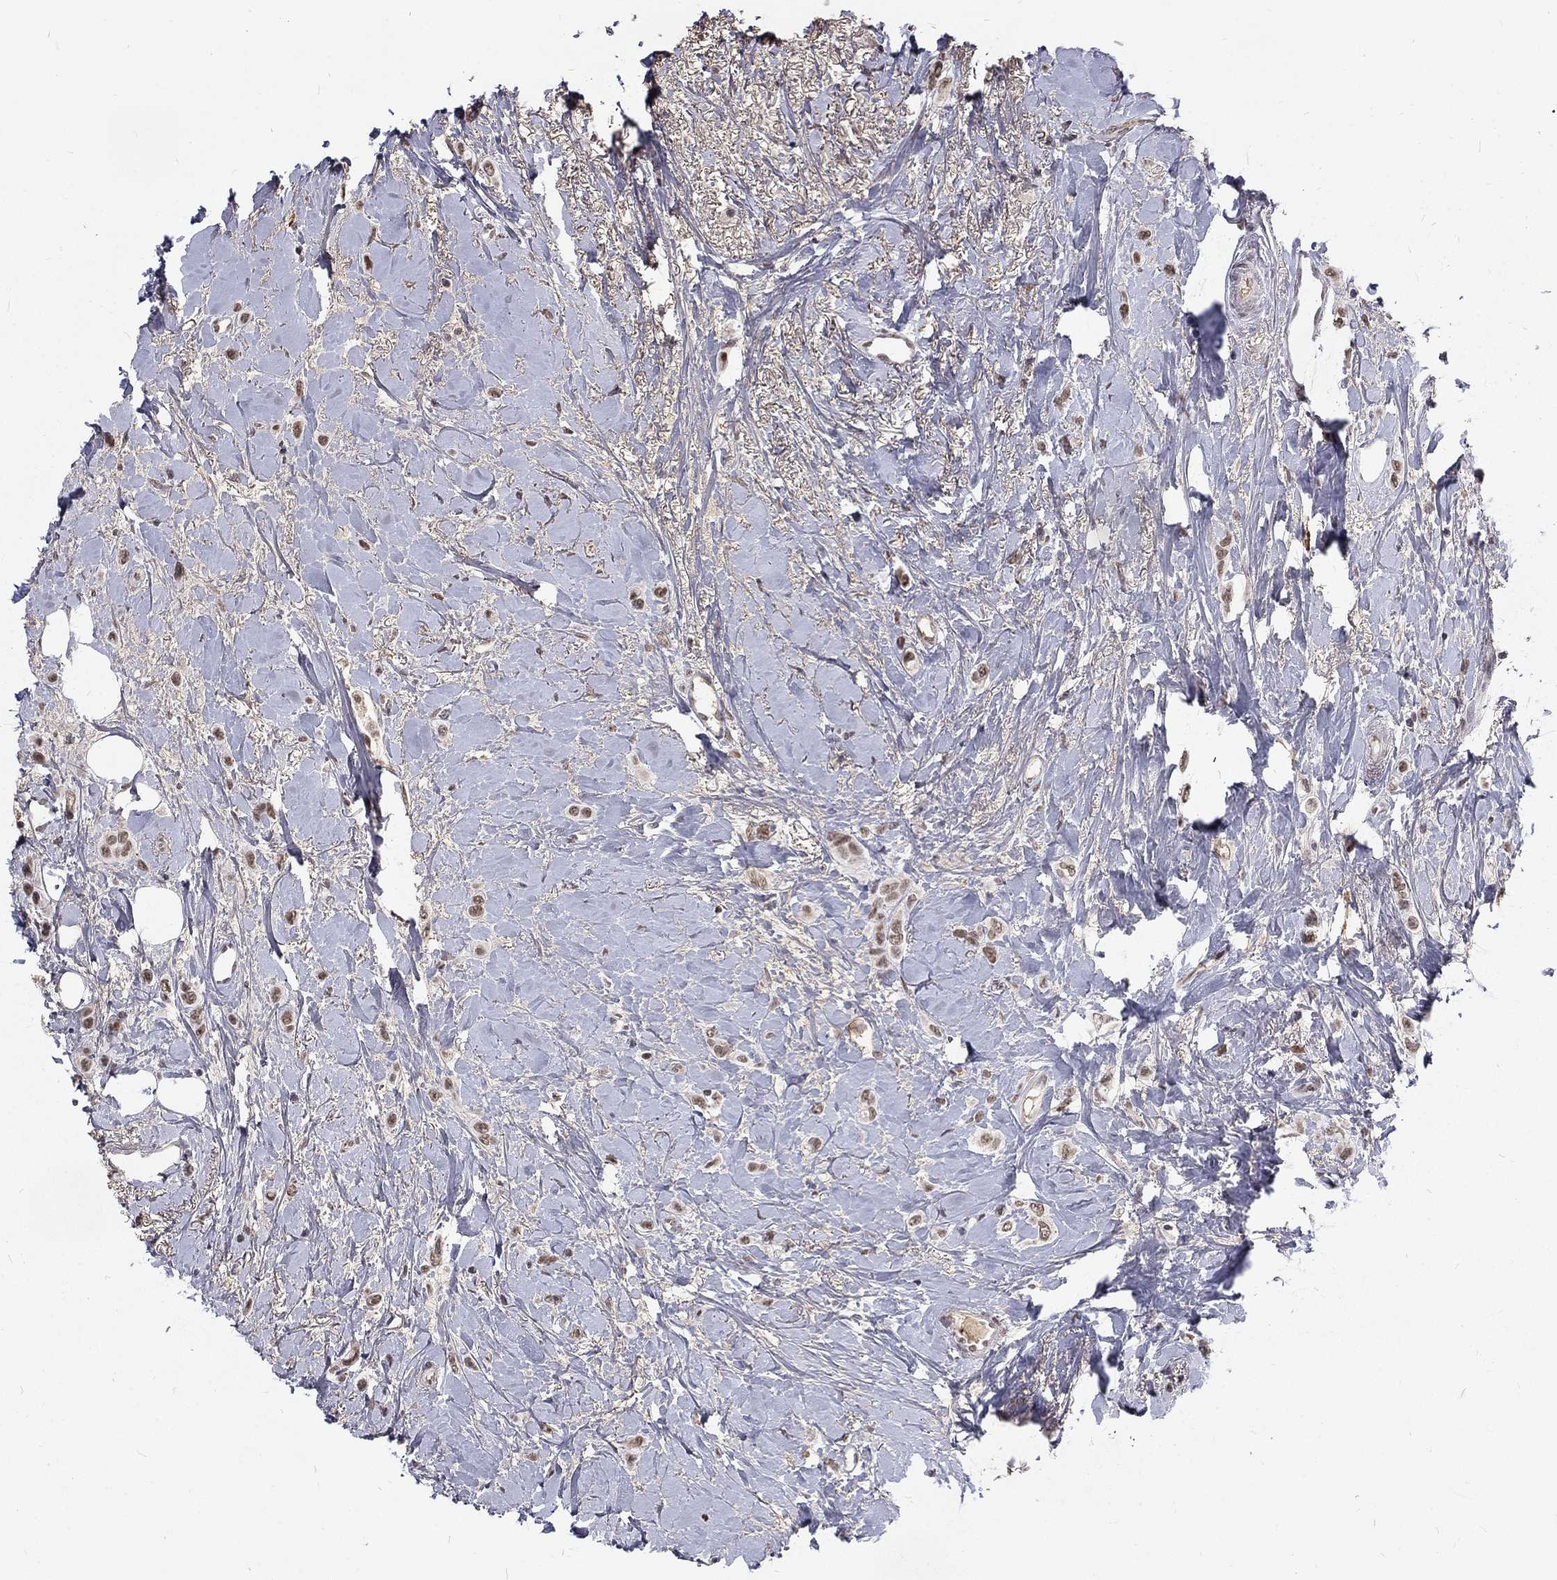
{"staining": {"intensity": "moderate", "quantity": "25%-75%", "location": "nuclear"}, "tissue": "breast cancer", "cell_type": "Tumor cells", "image_type": "cancer", "snomed": [{"axis": "morphology", "description": "Lobular carcinoma"}, {"axis": "topography", "description": "Breast"}], "caption": "Immunohistochemistry (IHC) photomicrograph of lobular carcinoma (breast) stained for a protein (brown), which shows medium levels of moderate nuclear expression in approximately 25%-75% of tumor cells.", "gene": "TCEAL1", "patient": {"sex": "female", "age": 66}}